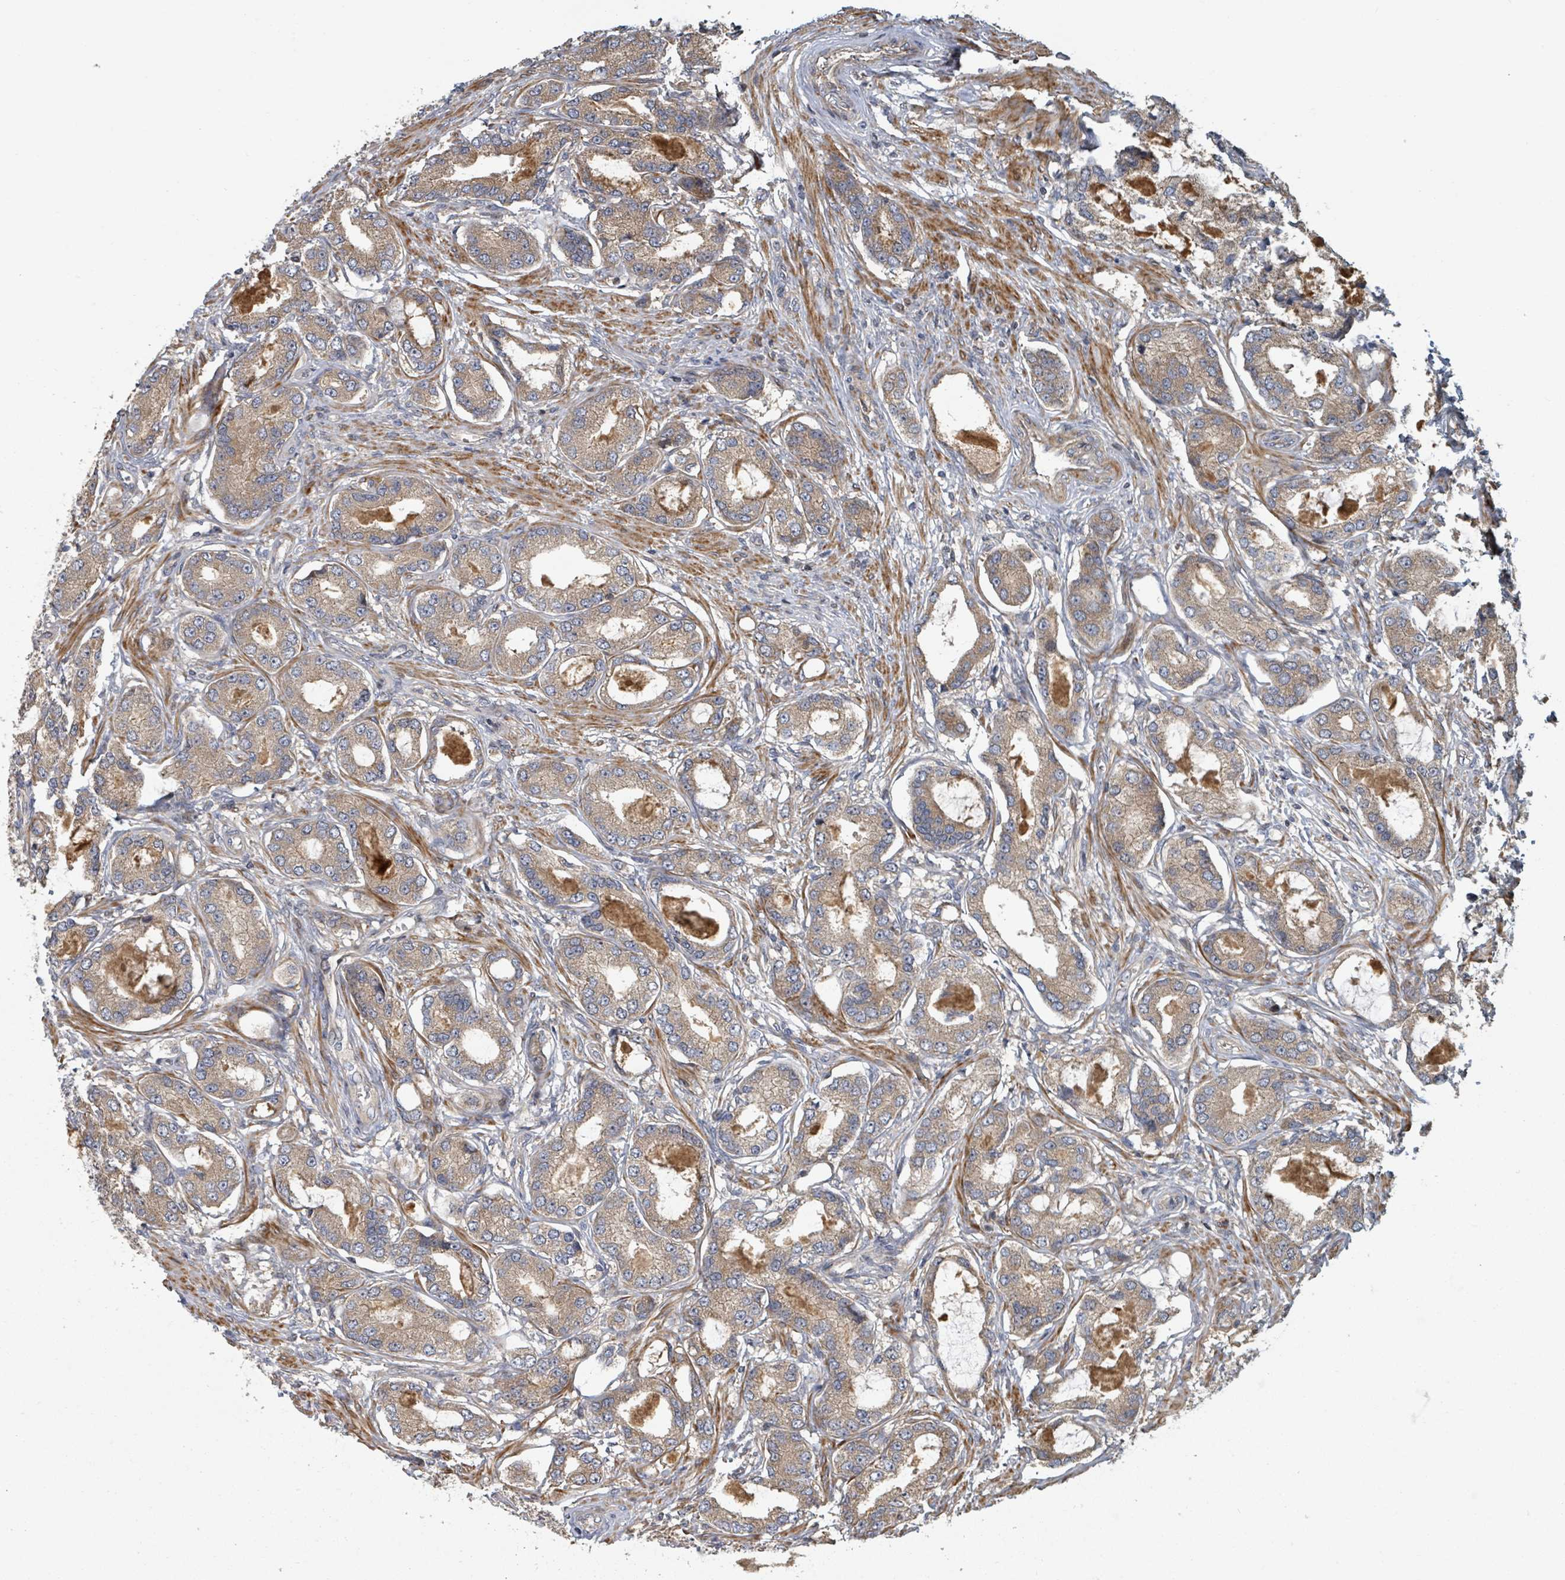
{"staining": {"intensity": "moderate", "quantity": ">75%", "location": "cytoplasmic/membranous"}, "tissue": "prostate cancer", "cell_type": "Tumor cells", "image_type": "cancer", "snomed": [{"axis": "morphology", "description": "Adenocarcinoma, High grade"}, {"axis": "topography", "description": "Prostate"}], "caption": "Tumor cells demonstrate moderate cytoplasmic/membranous staining in about >75% of cells in prostate cancer (adenocarcinoma (high-grade)).", "gene": "DPM1", "patient": {"sex": "male", "age": 69}}